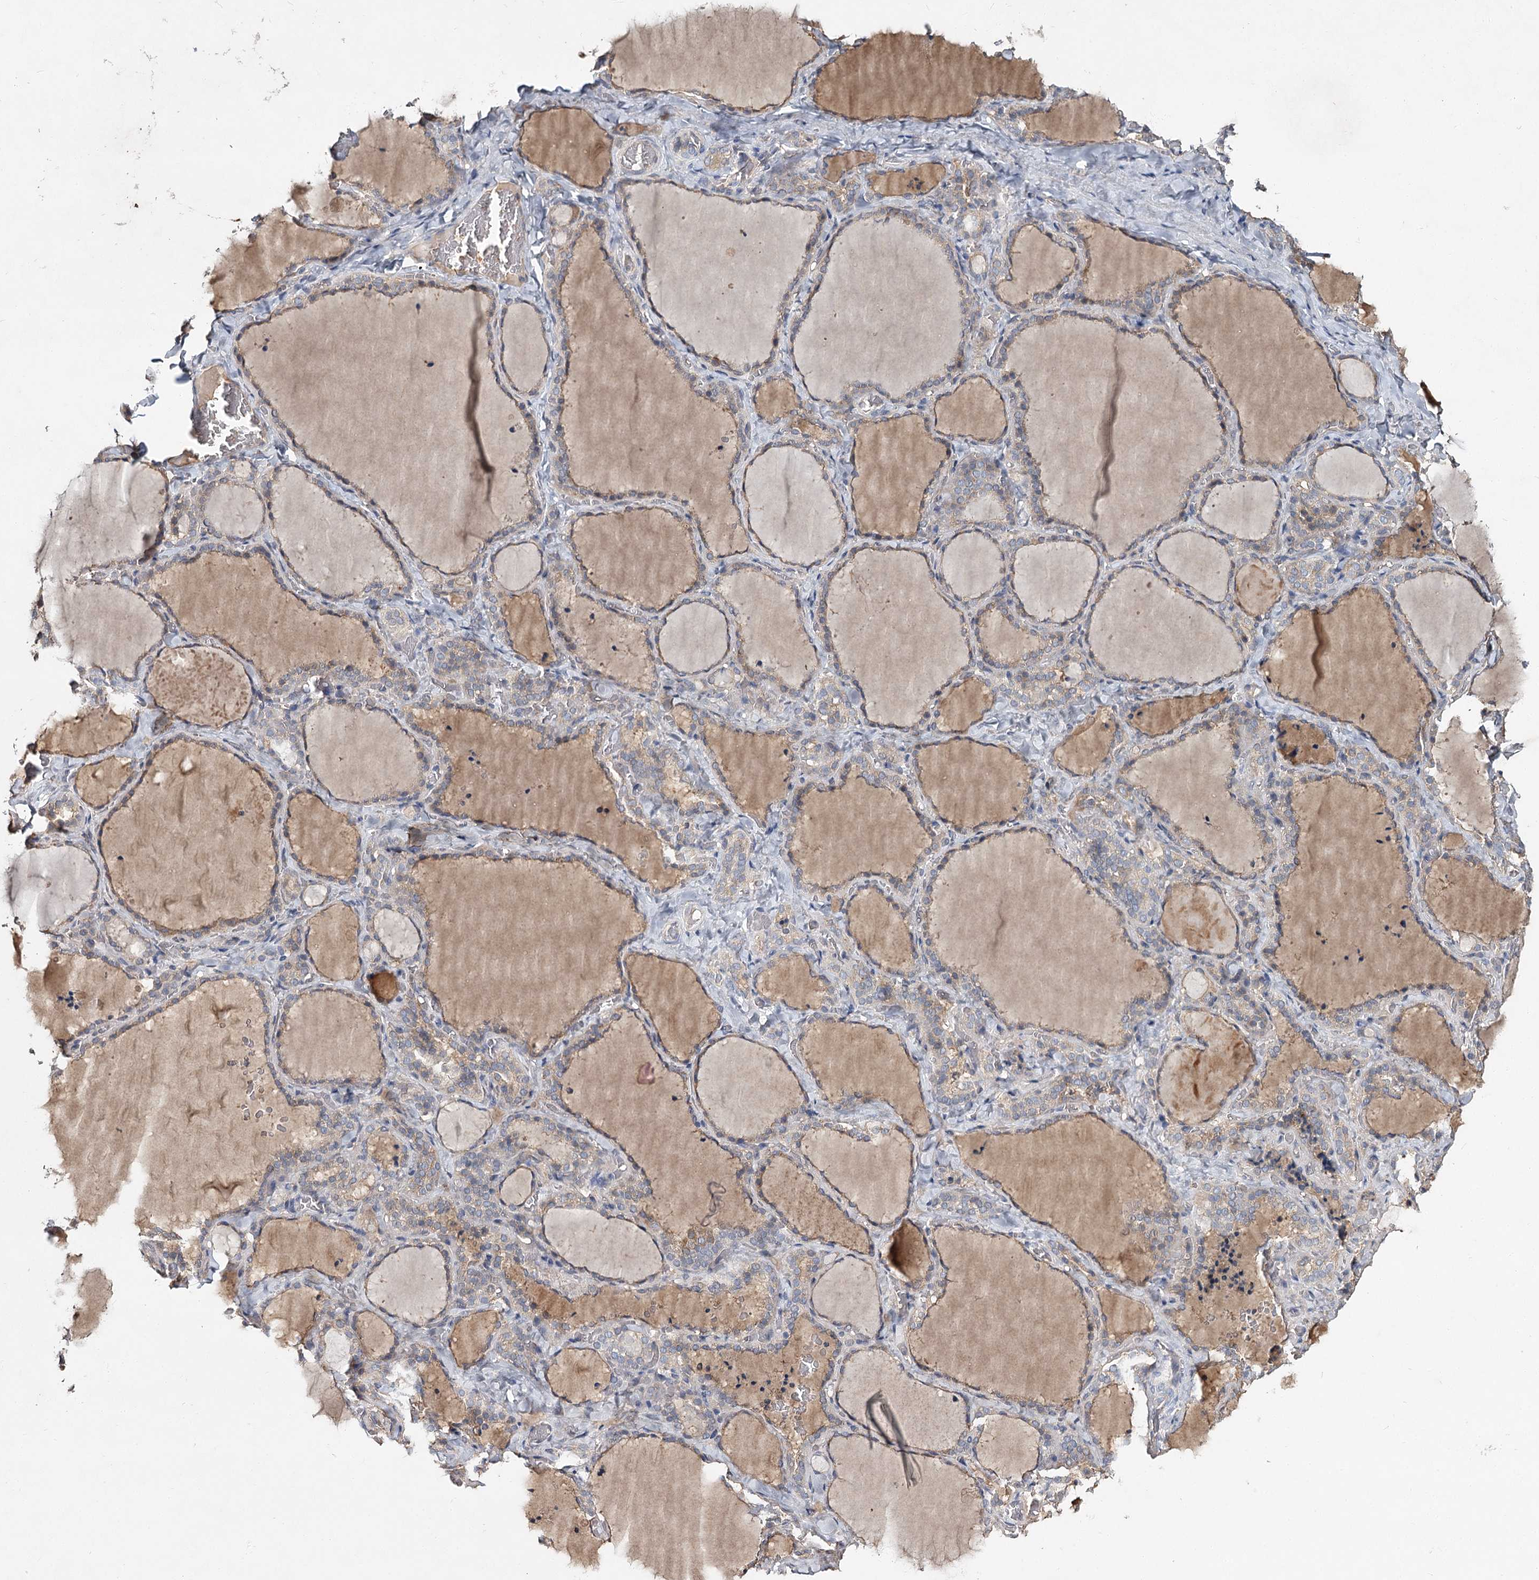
{"staining": {"intensity": "weak", "quantity": "25%-75%", "location": "cytoplasmic/membranous"}, "tissue": "thyroid gland", "cell_type": "Glandular cells", "image_type": "normal", "snomed": [{"axis": "morphology", "description": "Normal tissue, NOS"}, {"axis": "topography", "description": "Thyroid gland"}], "caption": "Approximately 25%-75% of glandular cells in unremarkable human thyroid gland exhibit weak cytoplasmic/membranous protein expression as visualized by brown immunohistochemical staining.", "gene": "MFN1", "patient": {"sex": "female", "age": 22}}